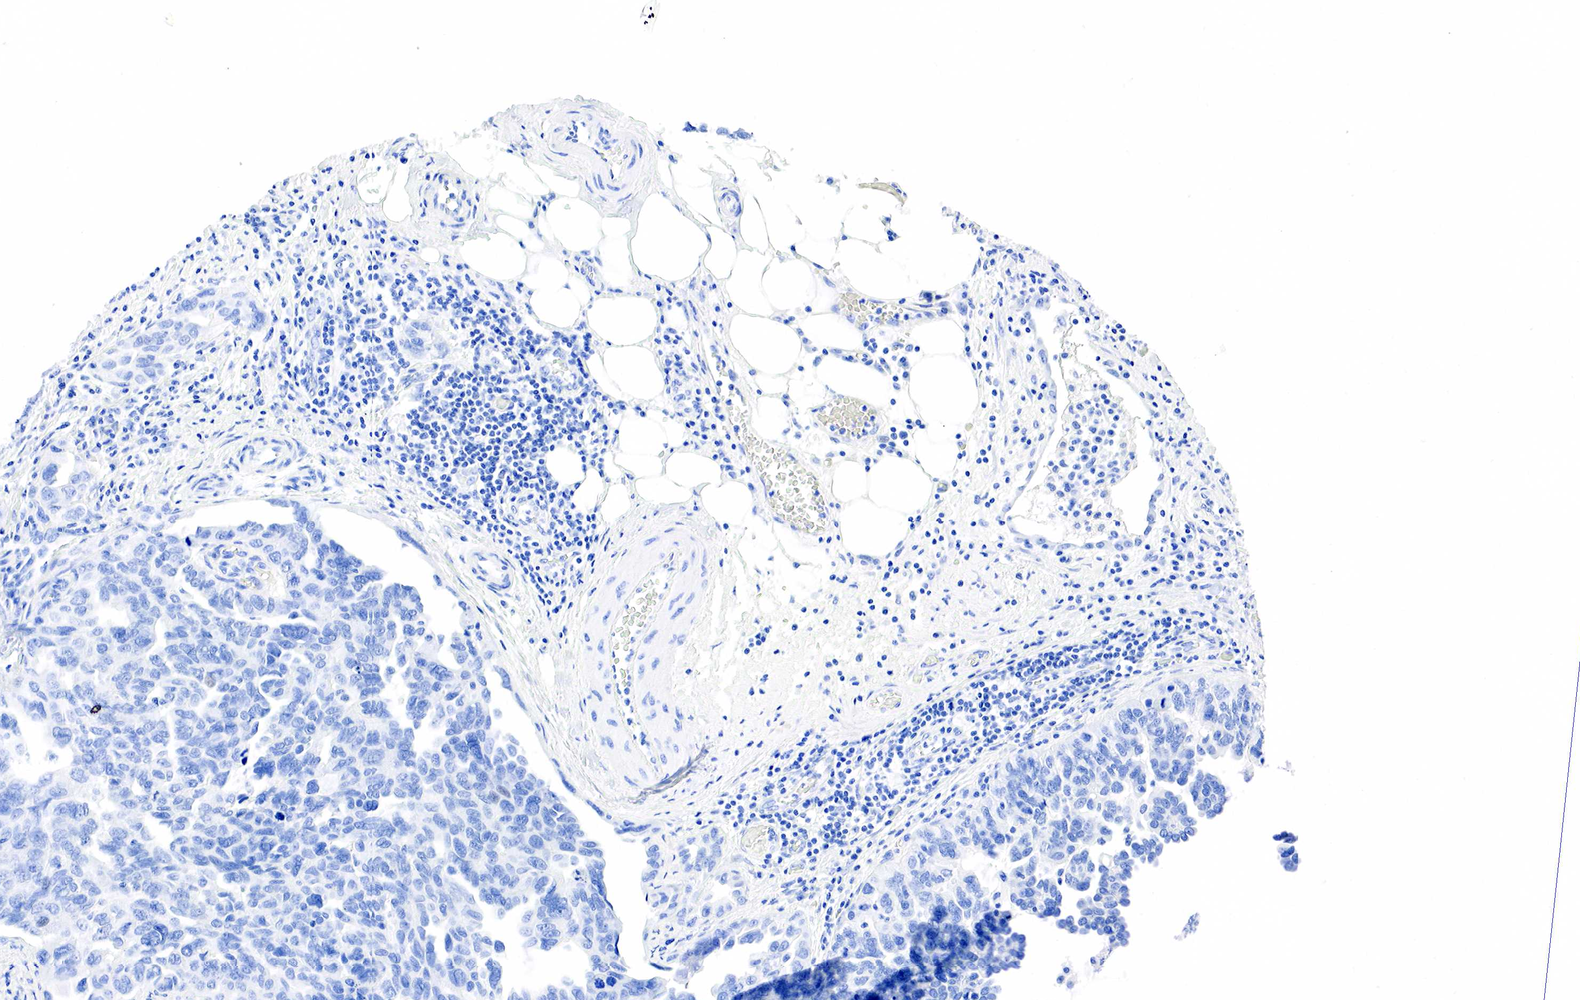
{"staining": {"intensity": "negative", "quantity": "none", "location": "none"}, "tissue": "ovarian cancer", "cell_type": "Tumor cells", "image_type": "cancer", "snomed": [{"axis": "morphology", "description": "Cystadenocarcinoma, serous, NOS"}, {"axis": "topography", "description": "Ovary"}], "caption": "DAB (3,3'-diaminobenzidine) immunohistochemical staining of human ovarian serous cystadenocarcinoma reveals no significant staining in tumor cells. (Stains: DAB (3,3'-diaminobenzidine) IHC with hematoxylin counter stain, Microscopy: brightfield microscopy at high magnification).", "gene": "PTH", "patient": {"sex": "female", "age": 64}}